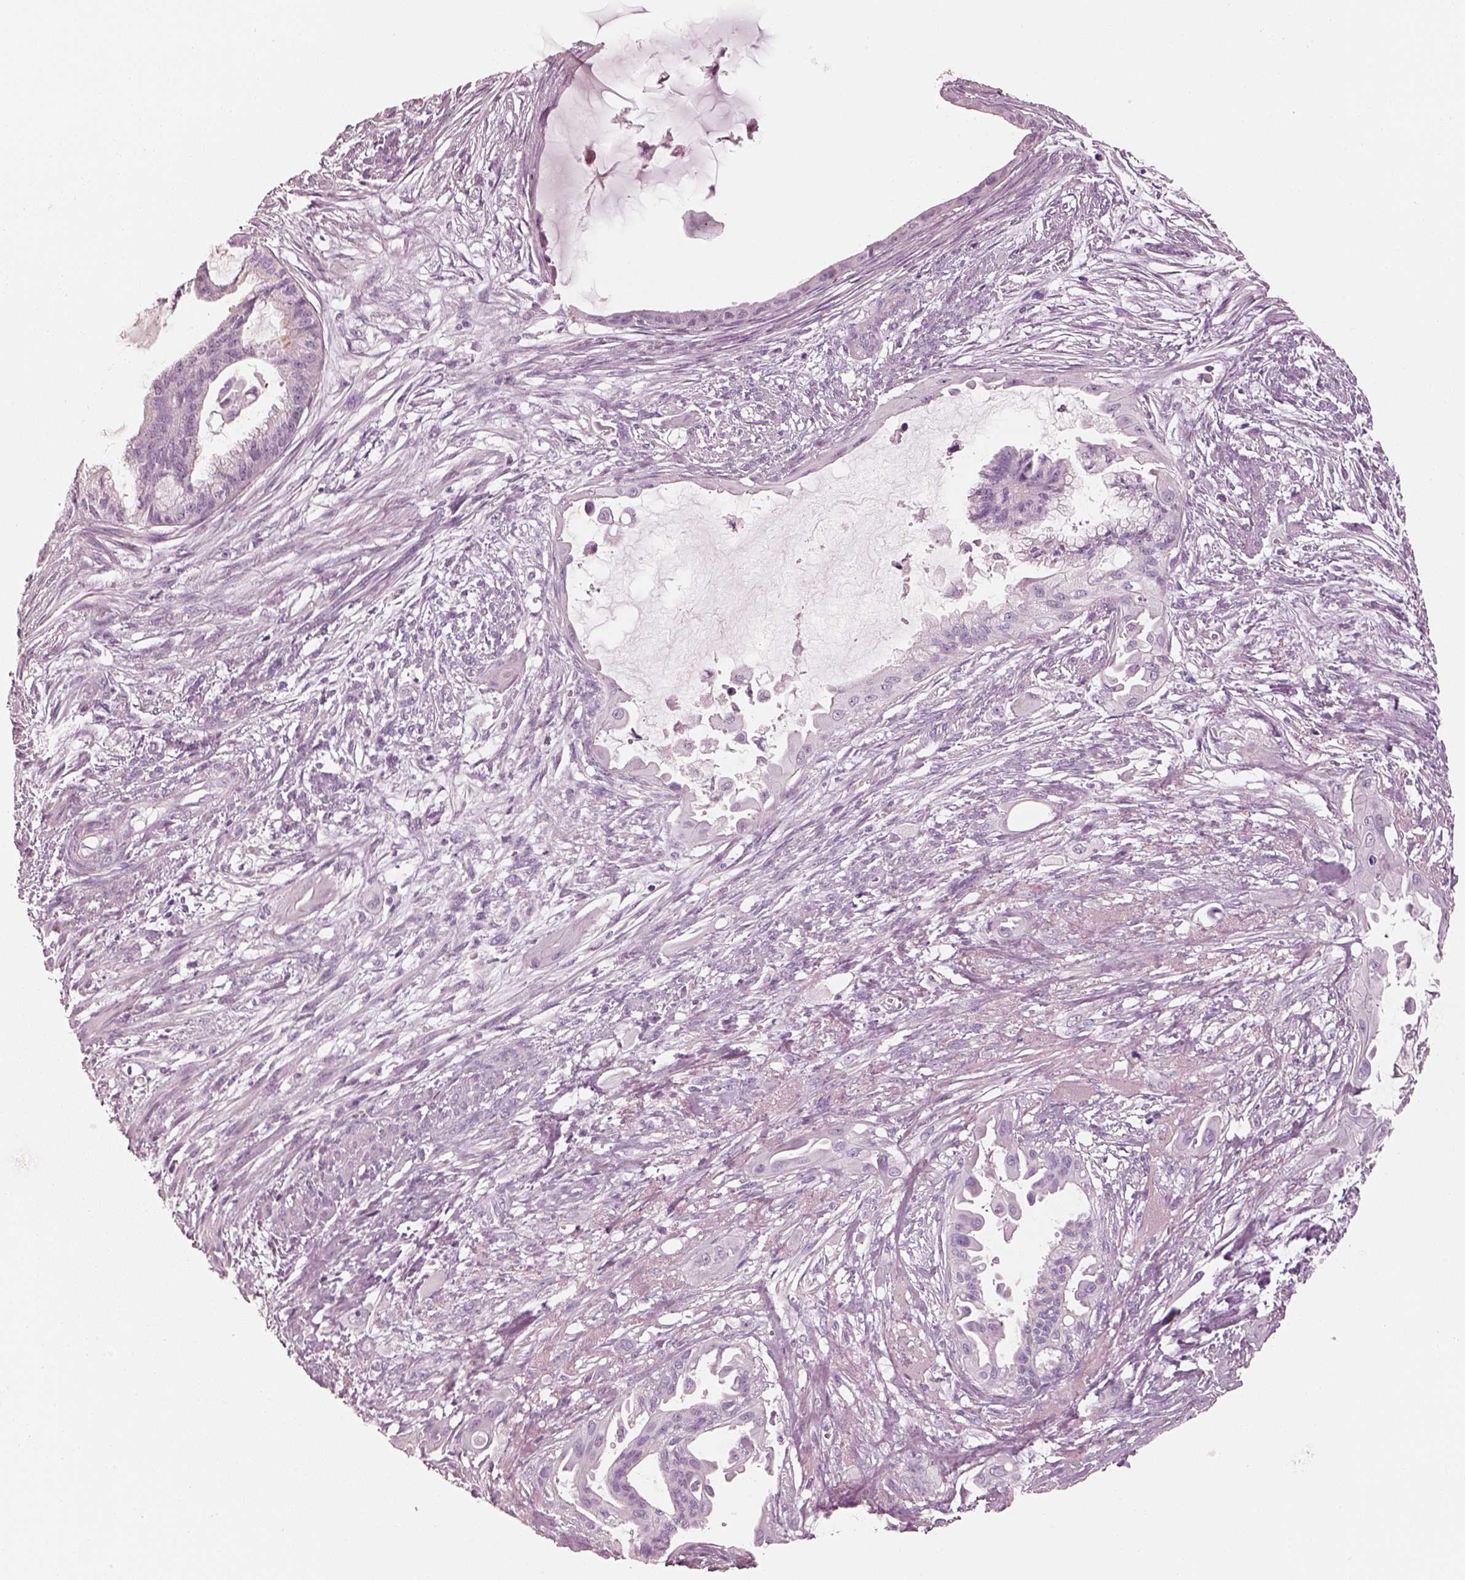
{"staining": {"intensity": "negative", "quantity": "none", "location": "none"}, "tissue": "endometrial cancer", "cell_type": "Tumor cells", "image_type": "cancer", "snomed": [{"axis": "morphology", "description": "Adenocarcinoma, NOS"}, {"axis": "topography", "description": "Endometrium"}], "caption": "This micrograph is of endometrial cancer (adenocarcinoma) stained with immunohistochemistry to label a protein in brown with the nuclei are counter-stained blue. There is no expression in tumor cells.", "gene": "R3HDML", "patient": {"sex": "female", "age": 86}}